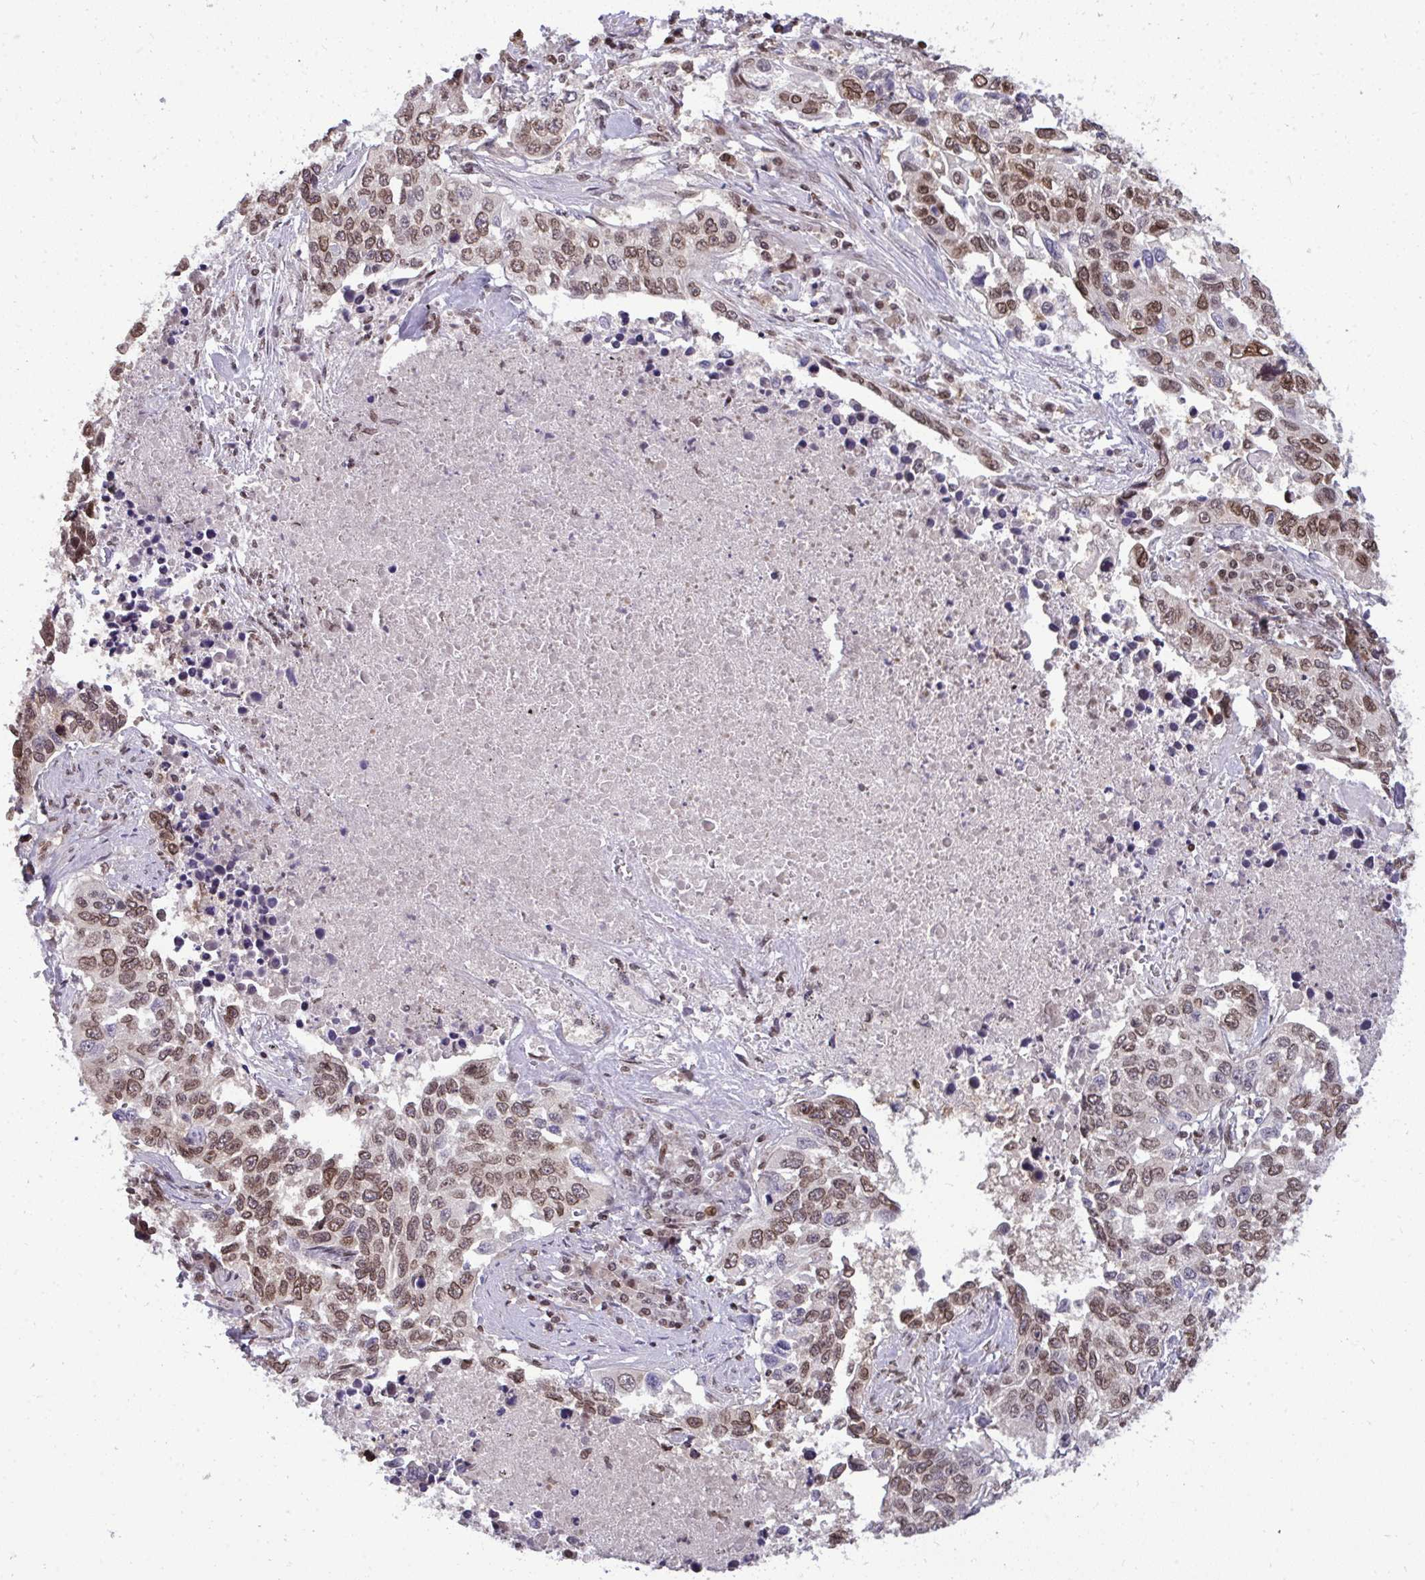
{"staining": {"intensity": "moderate", "quantity": "25%-75%", "location": "nuclear"}, "tissue": "lung cancer", "cell_type": "Tumor cells", "image_type": "cancer", "snomed": [{"axis": "morphology", "description": "Squamous cell carcinoma, NOS"}, {"axis": "topography", "description": "Lung"}], "caption": "This image demonstrates squamous cell carcinoma (lung) stained with immunohistochemistry (IHC) to label a protein in brown. The nuclear of tumor cells show moderate positivity for the protein. Nuclei are counter-stained blue.", "gene": "JPT1", "patient": {"sex": "male", "age": 62}}